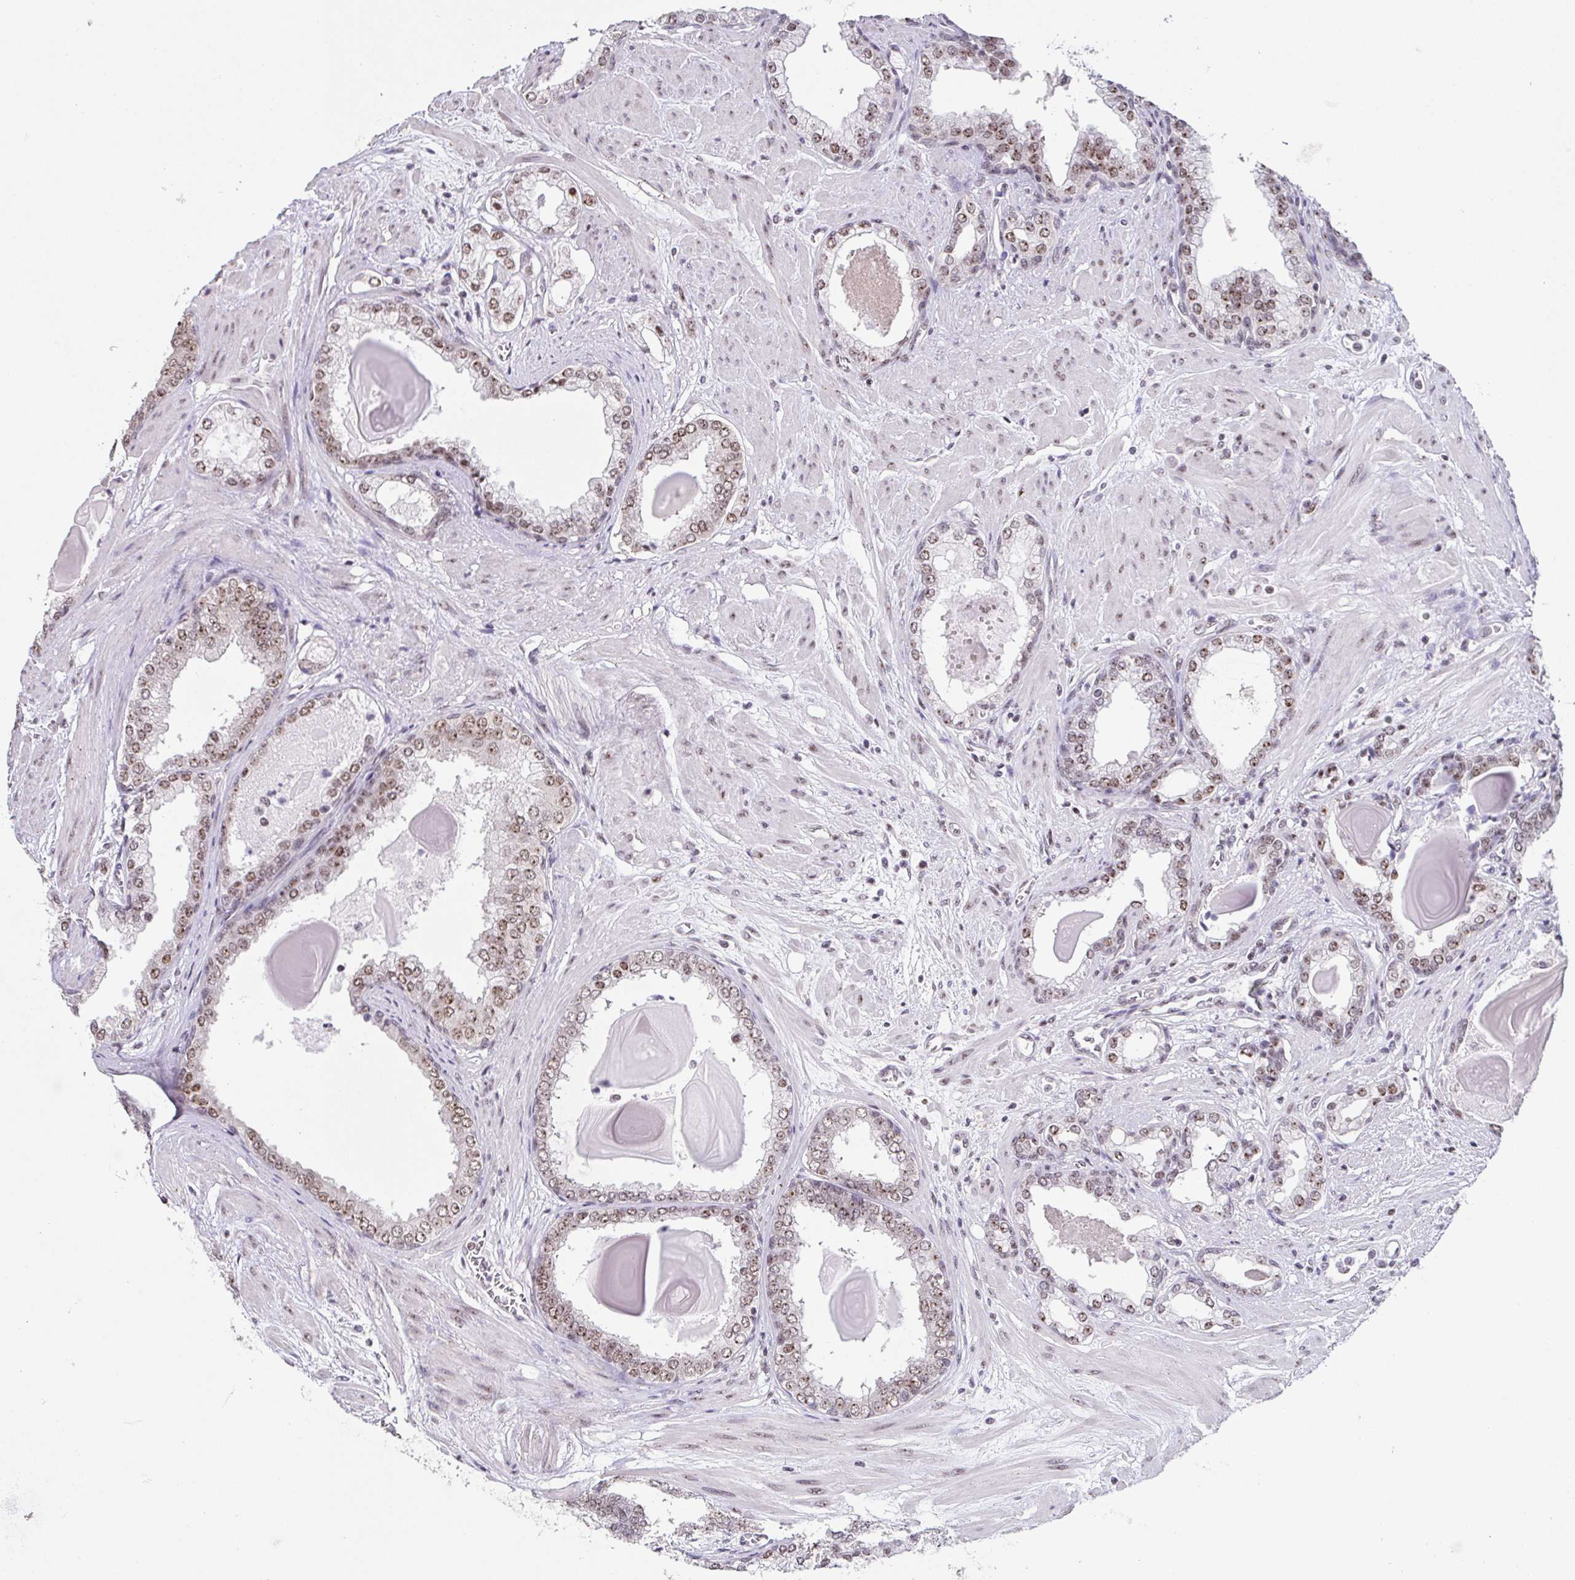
{"staining": {"intensity": "moderate", "quantity": ">75%", "location": "nuclear"}, "tissue": "prostate cancer", "cell_type": "Tumor cells", "image_type": "cancer", "snomed": [{"axis": "morphology", "description": "Adenocarcinoma, Low grade"}, {"axis": "topography", "description": "Prostate"}], "caption": "This histopathology image displays IHC staining of human prostate cancer, with medium moderate nuclear staining in approximately >75% of tumor cells.", "gene": "ZNF800", "patient": {"sex": "male", "age": 64}}